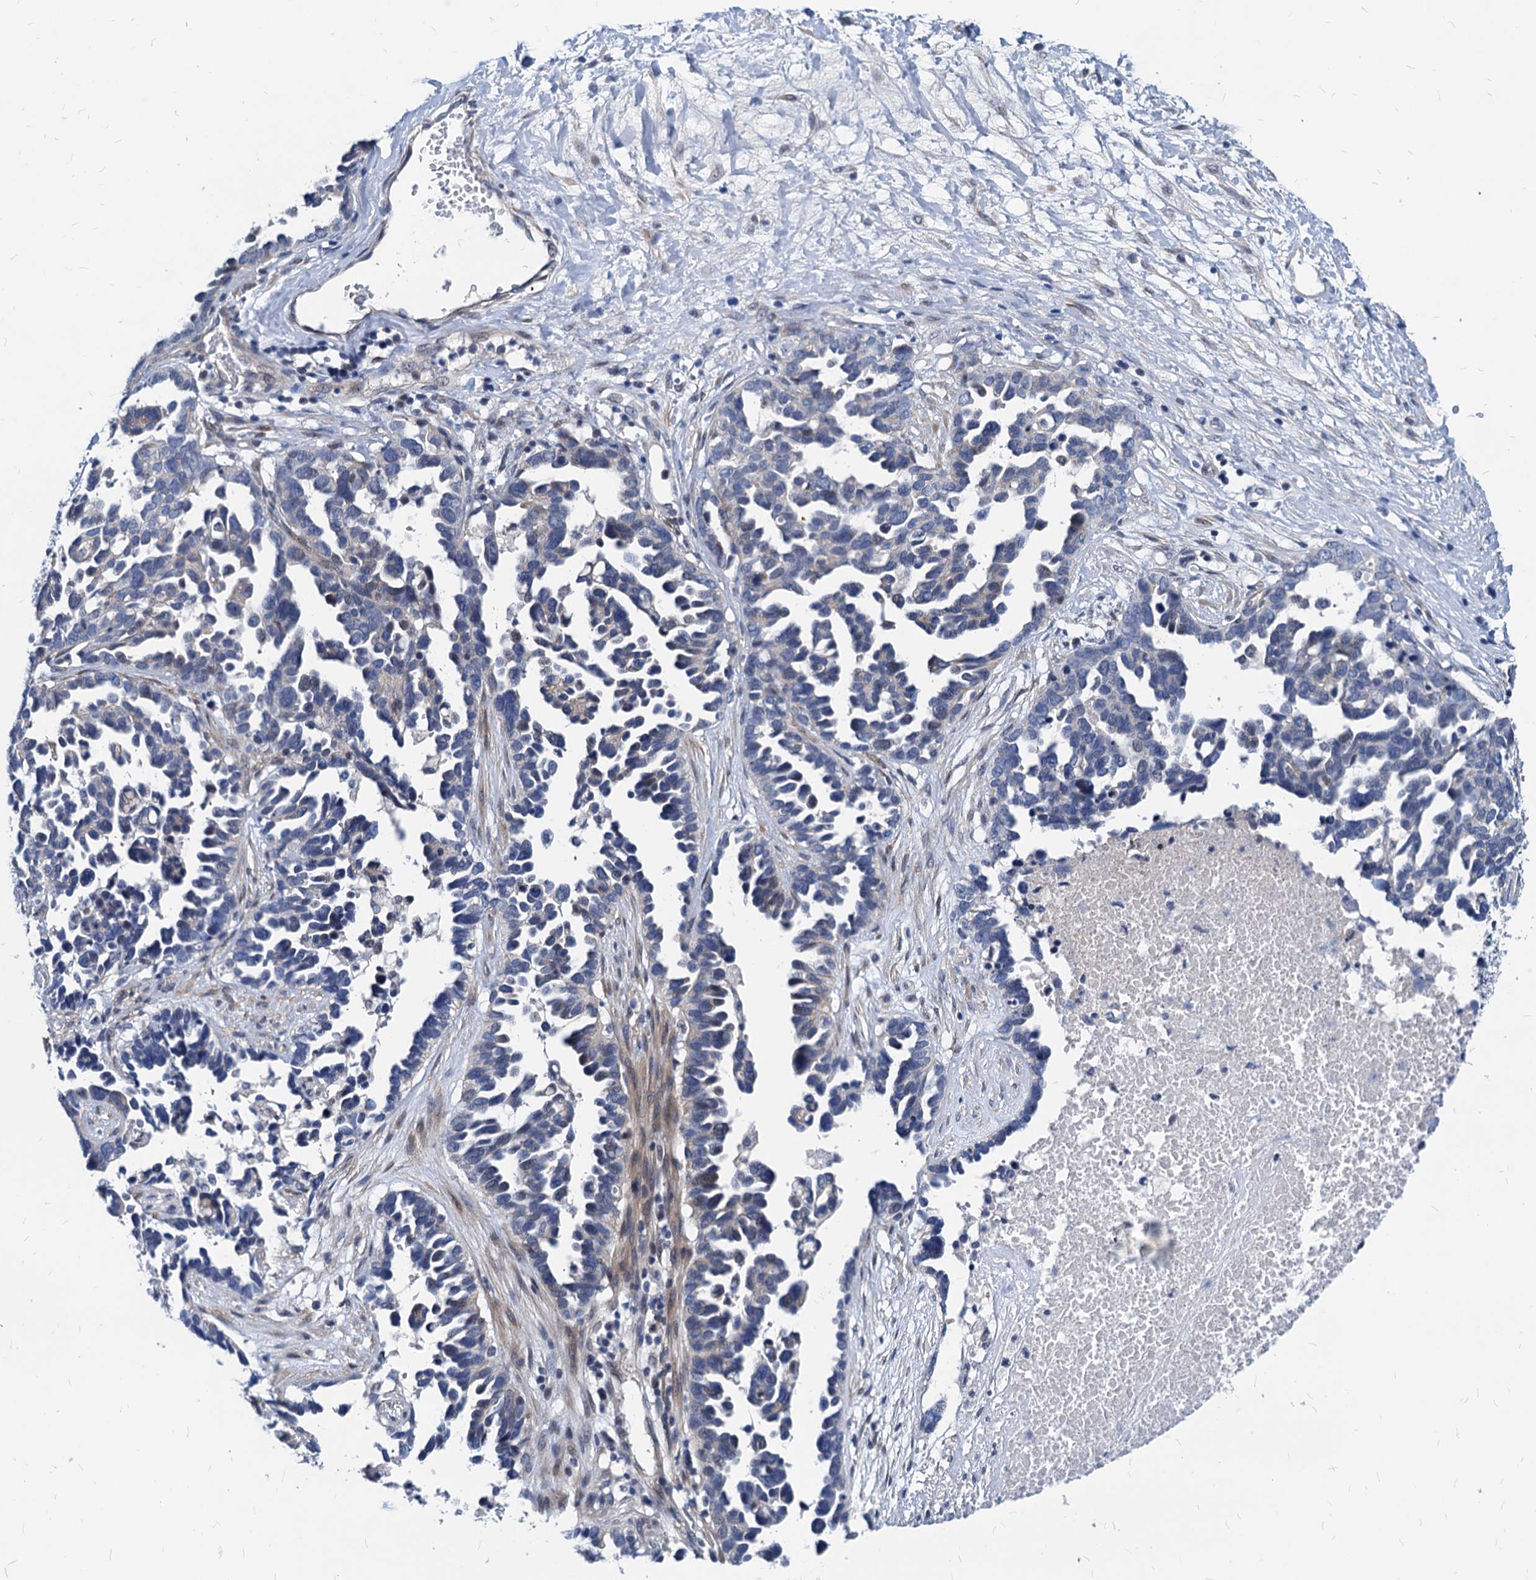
{"staining": {"intensity": "negative", "quantity": "none", "location": "none"}, "tissue": "ovarian cancer", "cell_type": "Tumor cells", "image_type": "cancer", "snomed": [{"axis": "morphology", "description": "Cystadenocarcinoma, serous, NOS"}, {"axis": "topography", "description": "Ovary"}], "caption": "Protein analysis of ovarian cancer displays no significant expression in tumor cells.", "gene": "HSF2", "patient": {"sex": "female", "age": 54}}